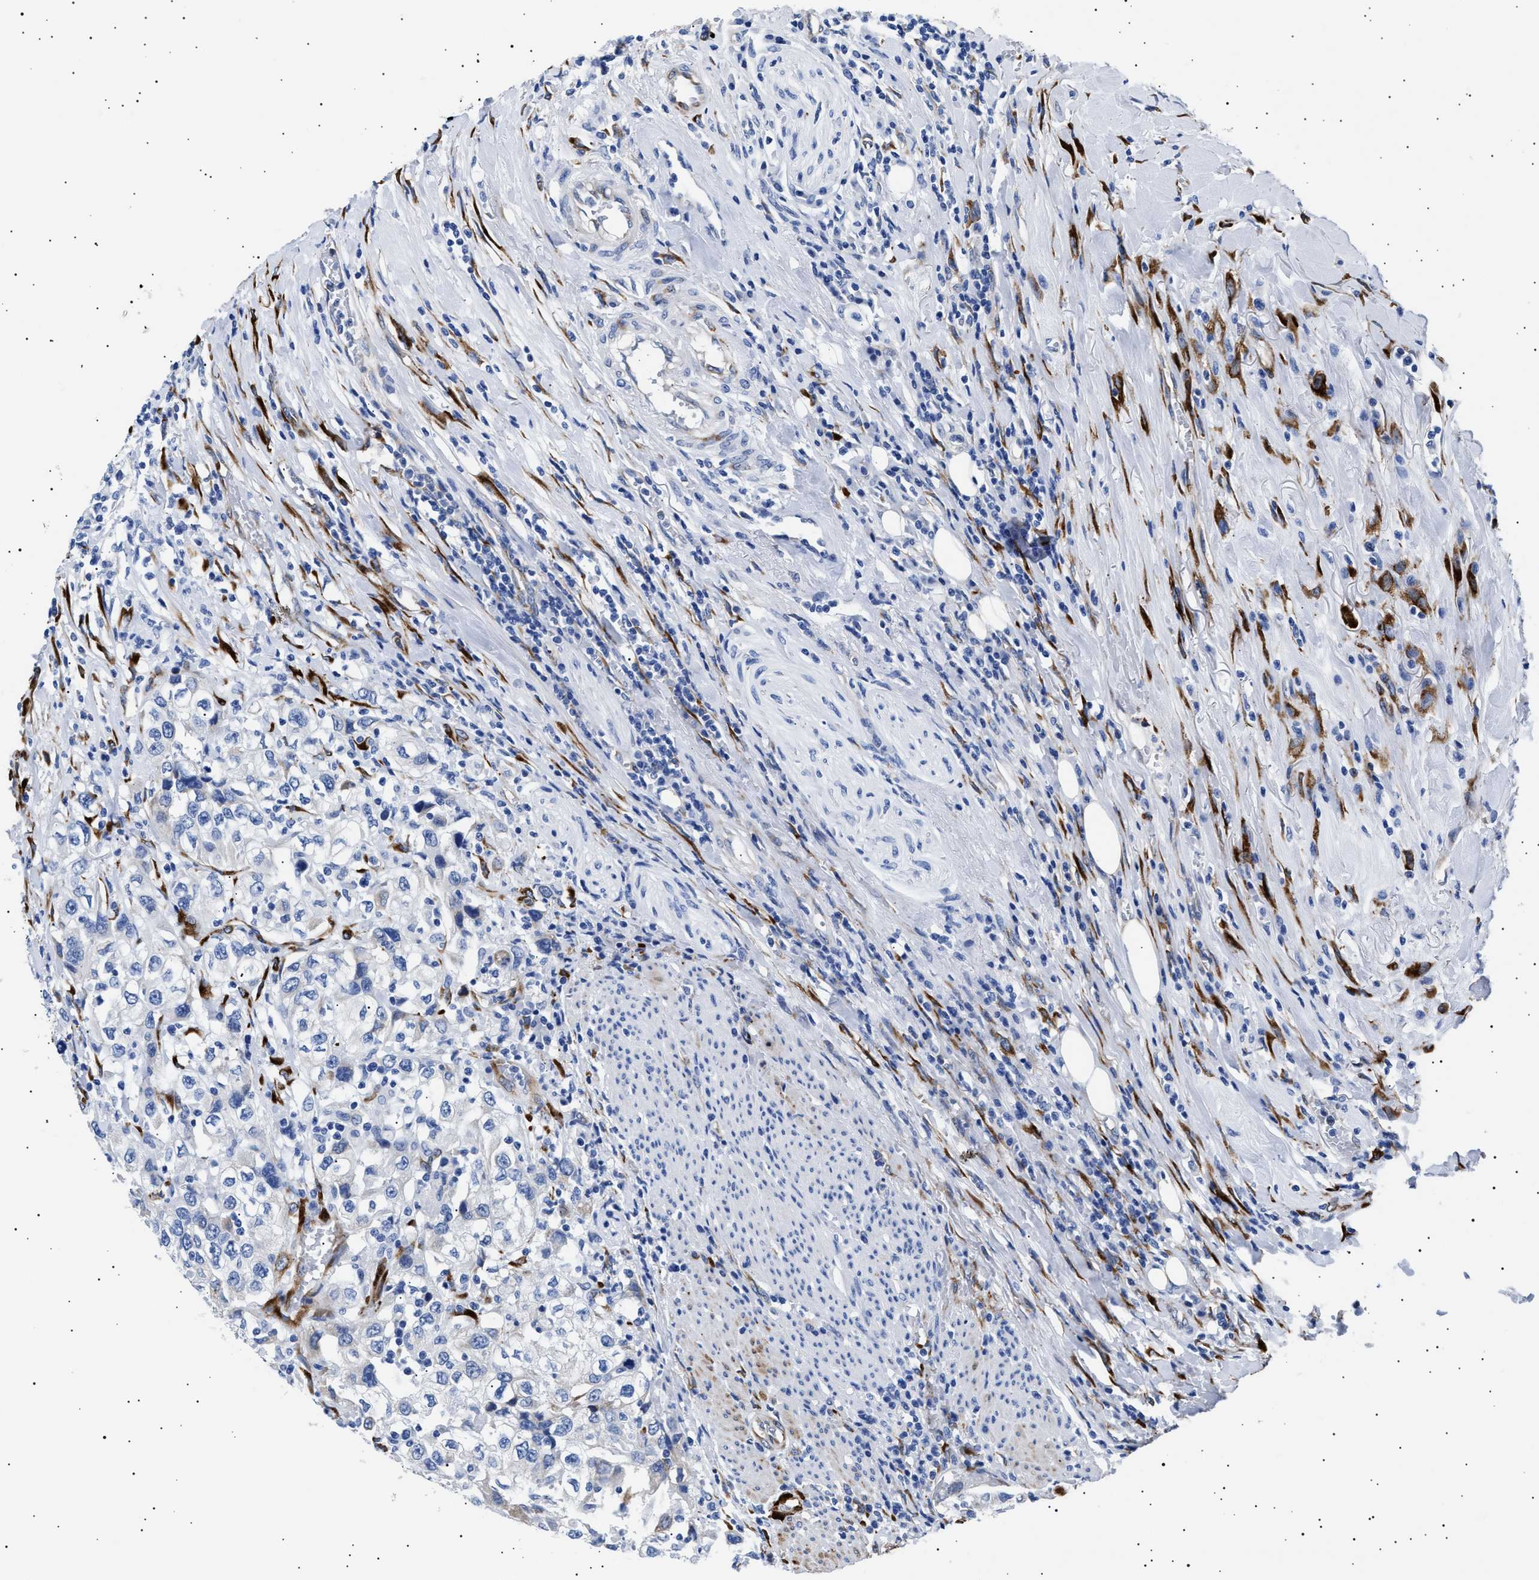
{"staining": {"intensity": "negative", "quantity": "none", "location": "none"}, "tissue": "urothelial cancer", "cell_type": "Tumor cells", "image_type": "cancer", "snomed": [{"axis": "morphology", "description": "Urothelial carcinoma, High grade"}, {"axis": "topography", "description": "Urinary bladder"}], "caption": "Immunohistochemistry (IHC) of high-grade urothelial carcinoma exhibits no positivity in tumor cells.", "gene": "HEMGN", "patient": {"sex": "female", "age": 80}}